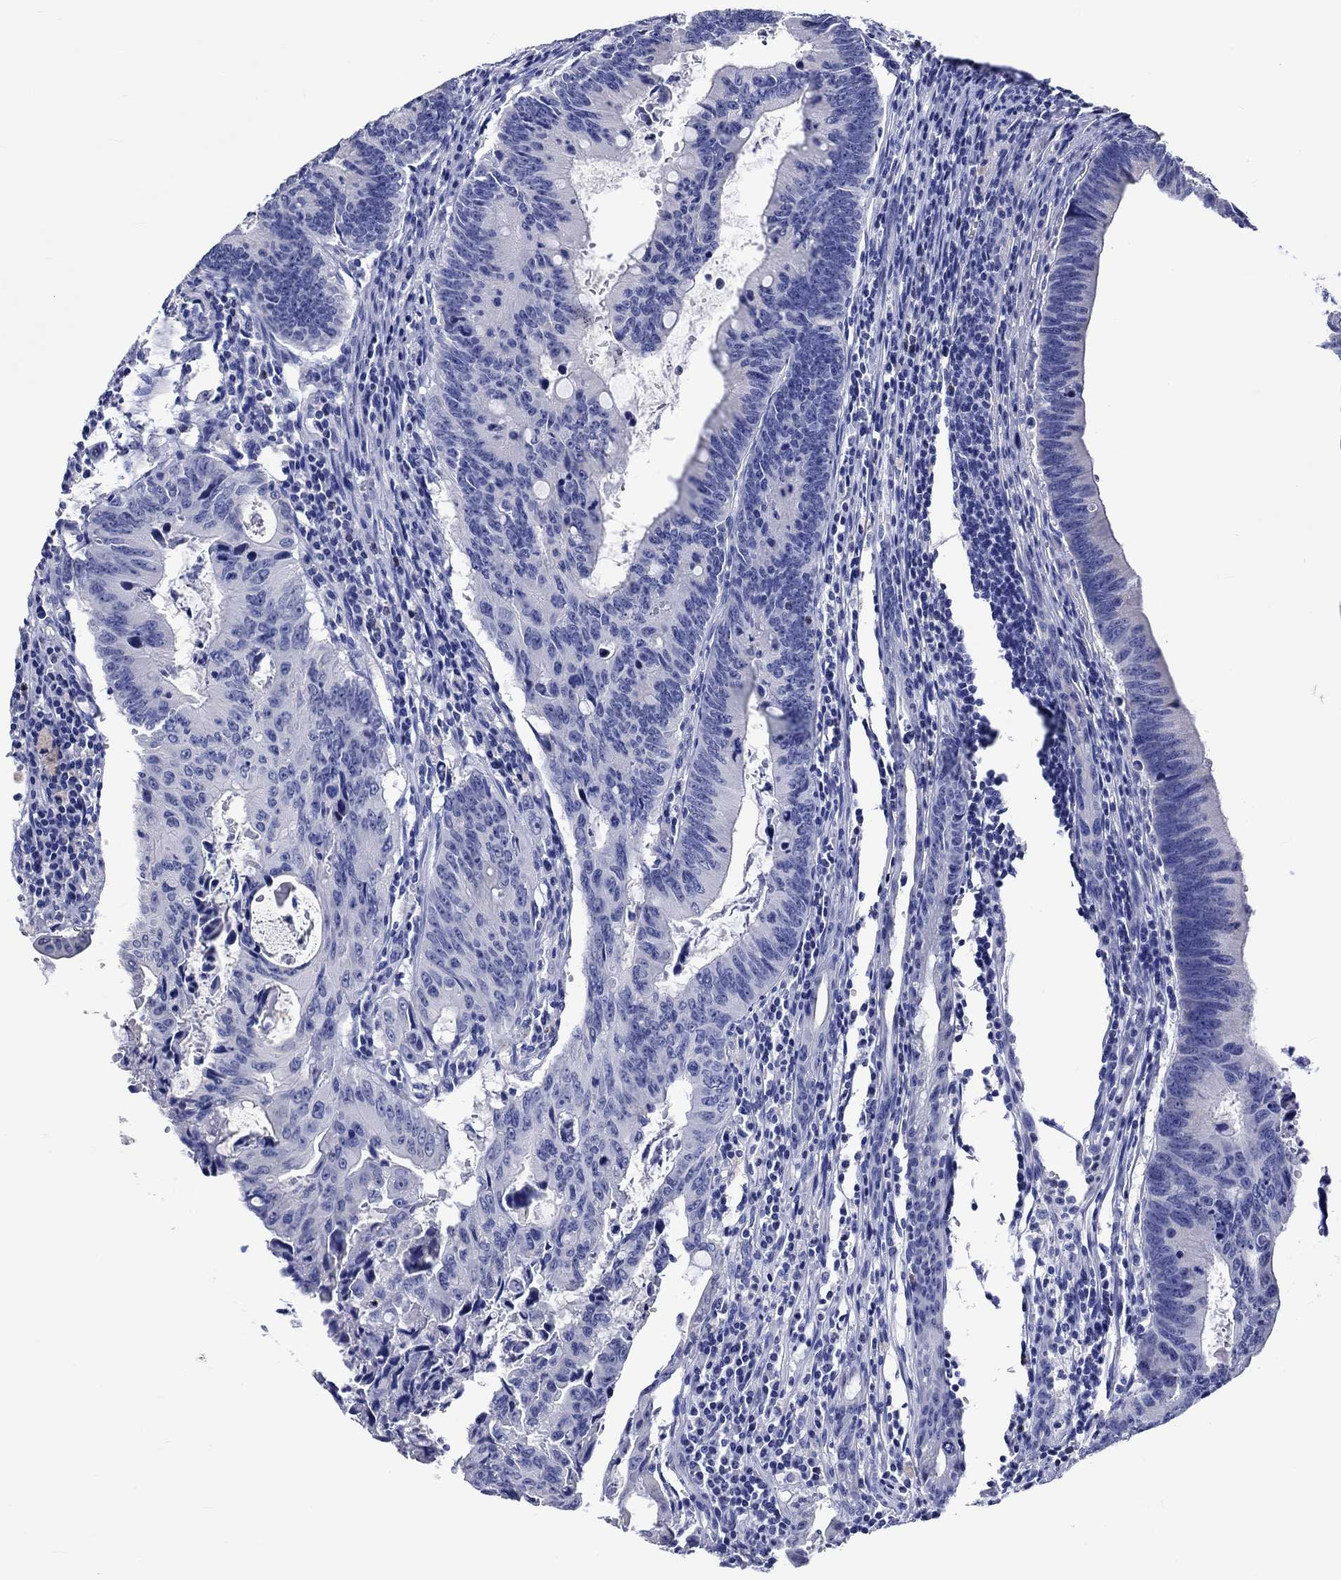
{"staining": {"intensity": "negative", "quantity": "none", "location": "none"}, "tissue": "colorectal cancer", "cell_type": "Tumor cells", "image_type": "cancer", "snomed": [{"axis": "morphology", "description": "Adenocarcinoma, NOS"}, {"axis": "topography", "description": "Colon"}], "caption": "An image of adenocarcinoma (colorectal) stained for a protein displays no brown staining in tumor cells. The staining was performed using DAB to visualize the protein expression in brown, while the nuclei were stained in blue with hematoxylin (Magnification: 20x).", "gene": "KLHL35", "patient": {"sex": "female", "age": 87}}